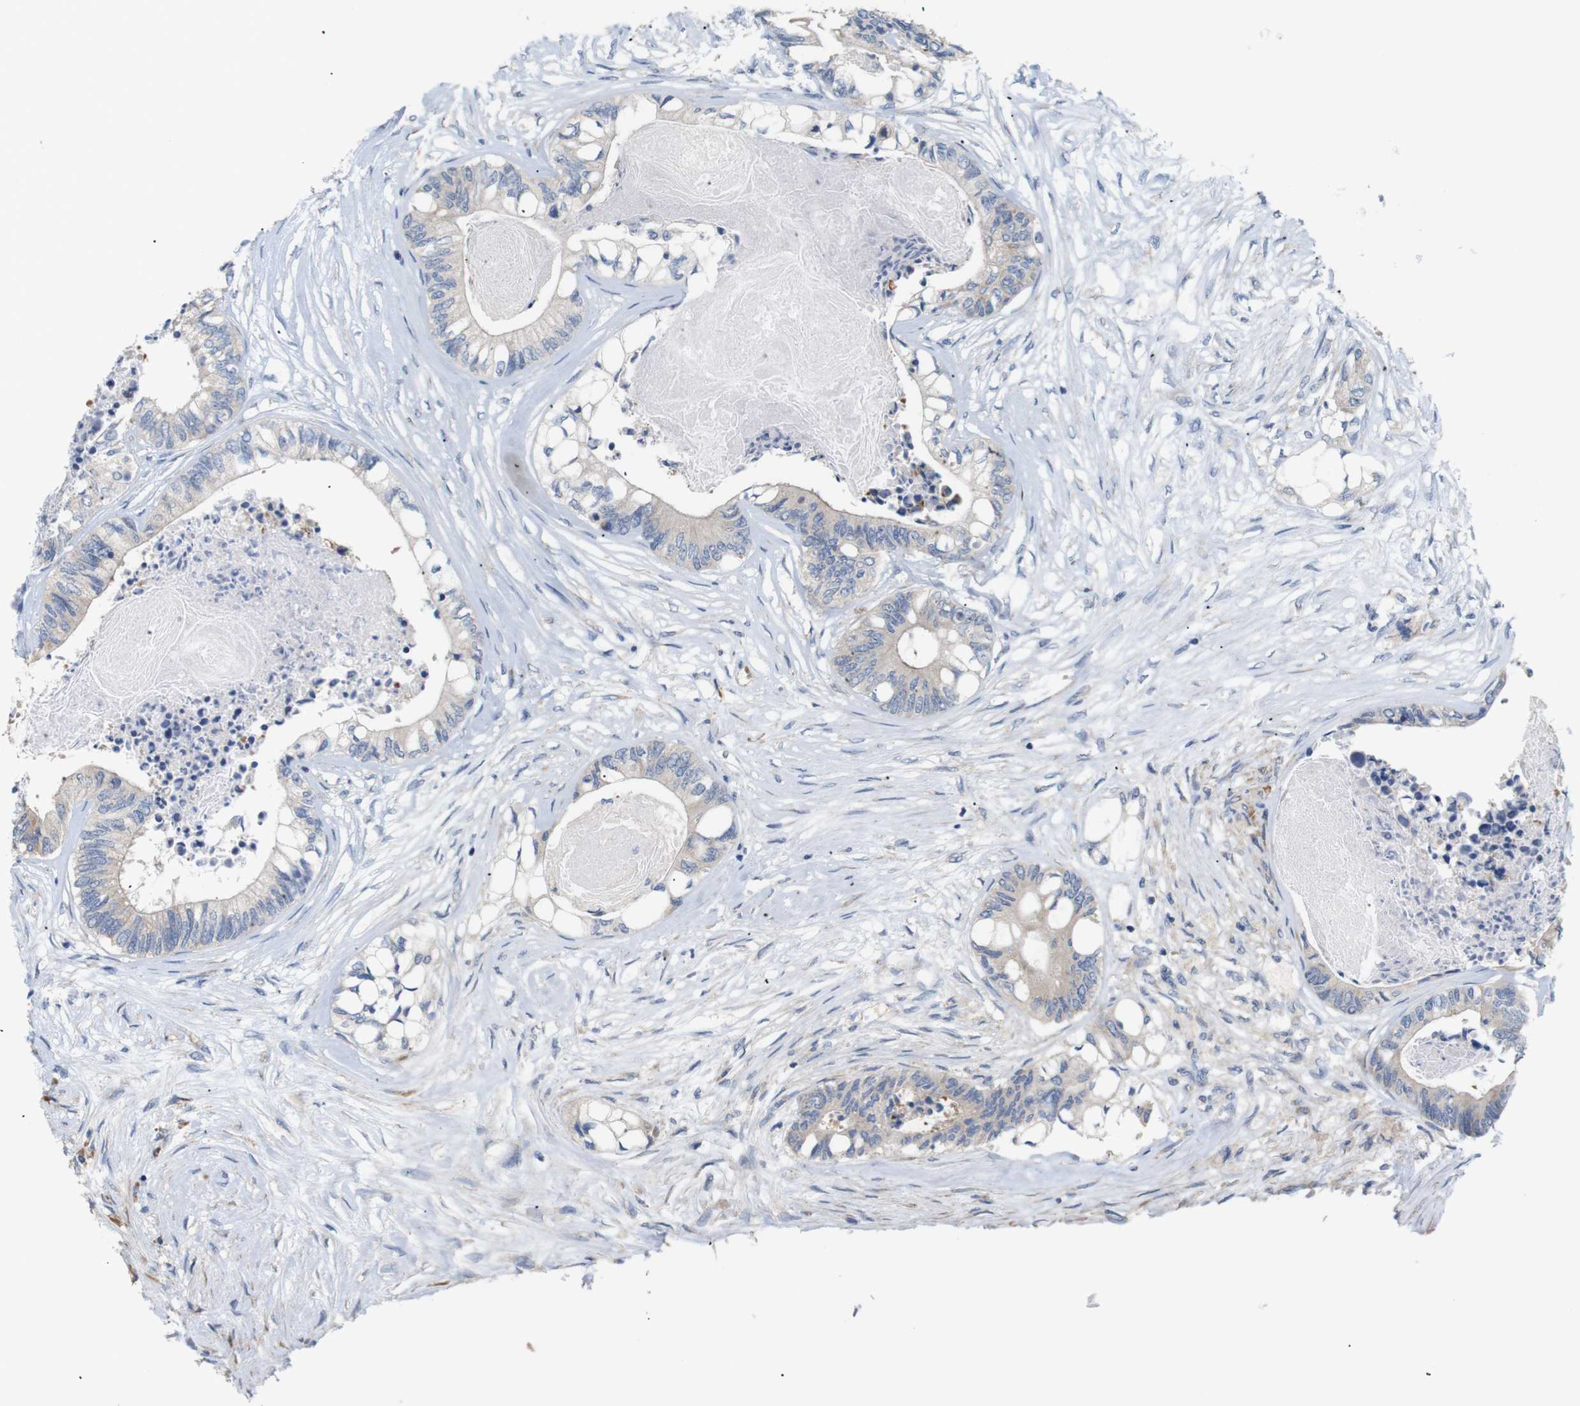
{"staining": {"intensity": "weak", "quantity": ">75%", "location": "cytoplasmic/membranous"}, "tissue": "colorectal cancer", "cell_type": "Tumor cells", "image_type": "cancer", "snomed": [{"axis": "morphology", "description": "Adenocarcinoma, NOS"}, {"axis": "topography", "description": "Rectum"}], "caption": "IHC micrograph of neoplastic tissue: human adenocarcinoma (colorectal) stained using immunohistochemistry exhibits low levels of weak protein expression localized specifically in the cytoplasmic/membranous of tumor cells, appearing as a cytoplasmic/membranous brown color.", "gene": "TRIM5", "patient": {"sex": "male", "age": 63}}